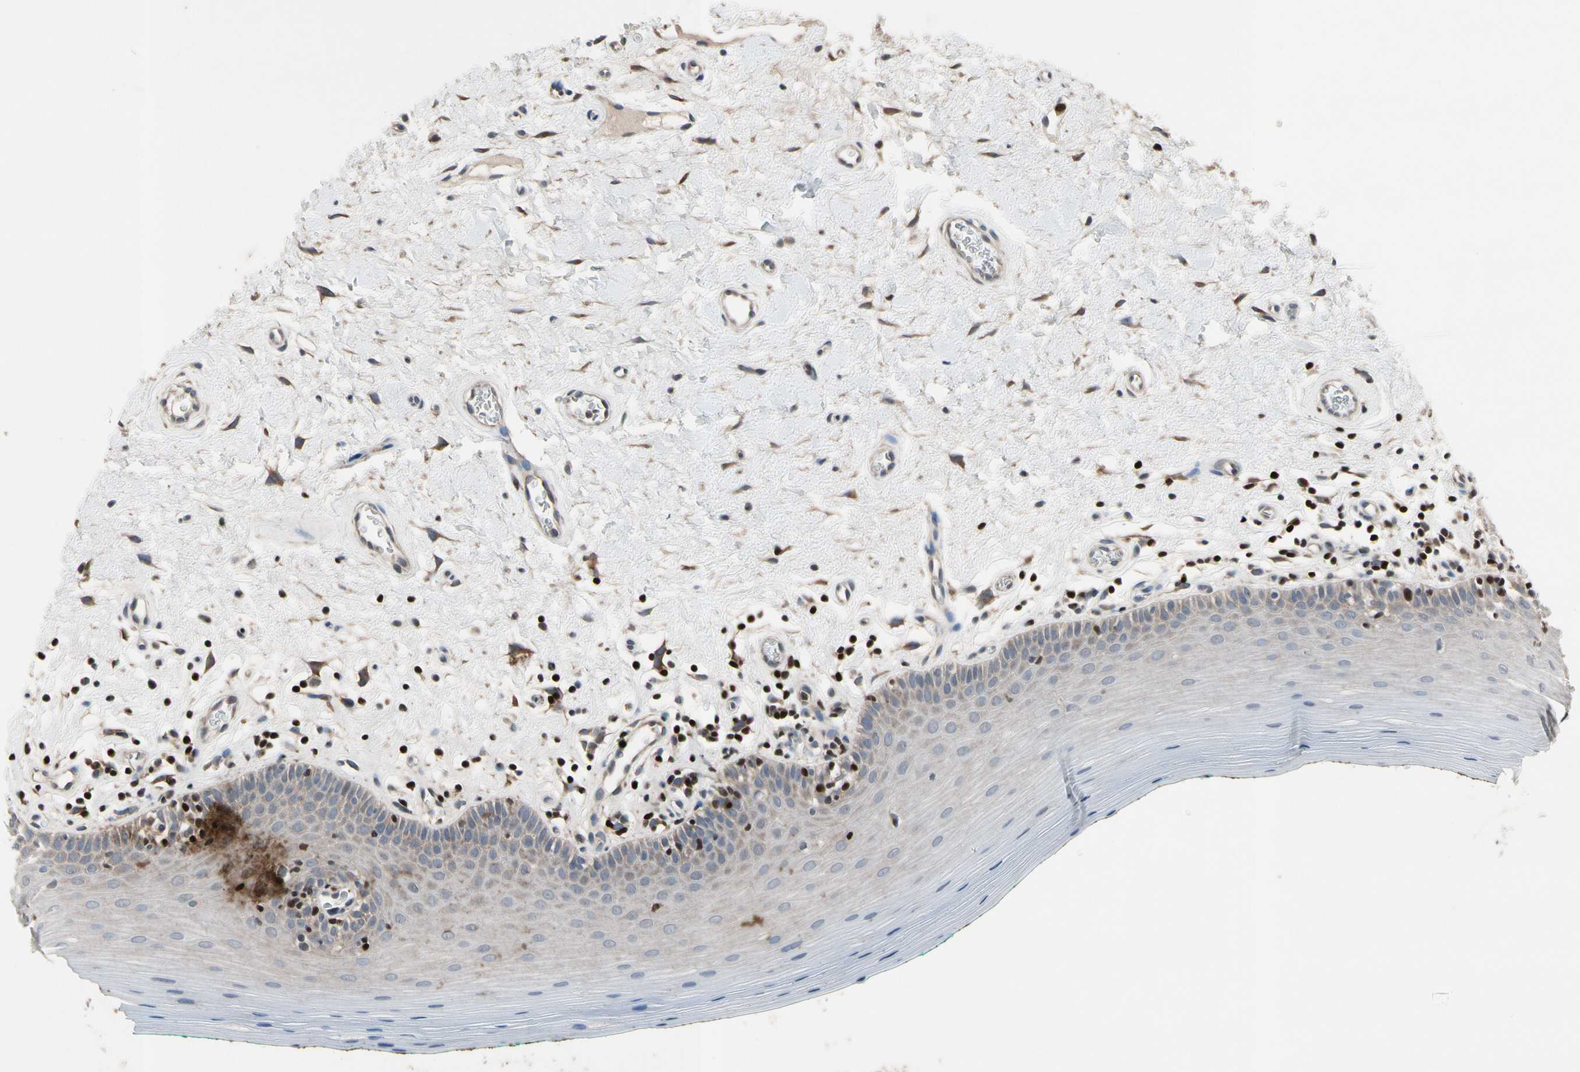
{"staining": {"intensity": "moderate", "quantity": "<25%", "location": "cytoplasmic/membranous"}, "tissue": "oral mucosa", "cell_type": "Squamous epithelial cells", "image_type": "normal", "snomed": [{"axis": "morphology", "description": "Normal tissue, NOS"}, {"axis": "topography", "description": "Skeletal muscle"}, {"axis": "topography", "description": "Oral tissue"}], "caption": "Immunohistochemistry (IHC) (DAB) staining of normal human oral mucosa exhibits moderate cytoplasmic/membranous protein expression in about <25% of squamous epithelial cells.", "gene": "TBX21", "patient": {"sex": "male", "age": 58}}